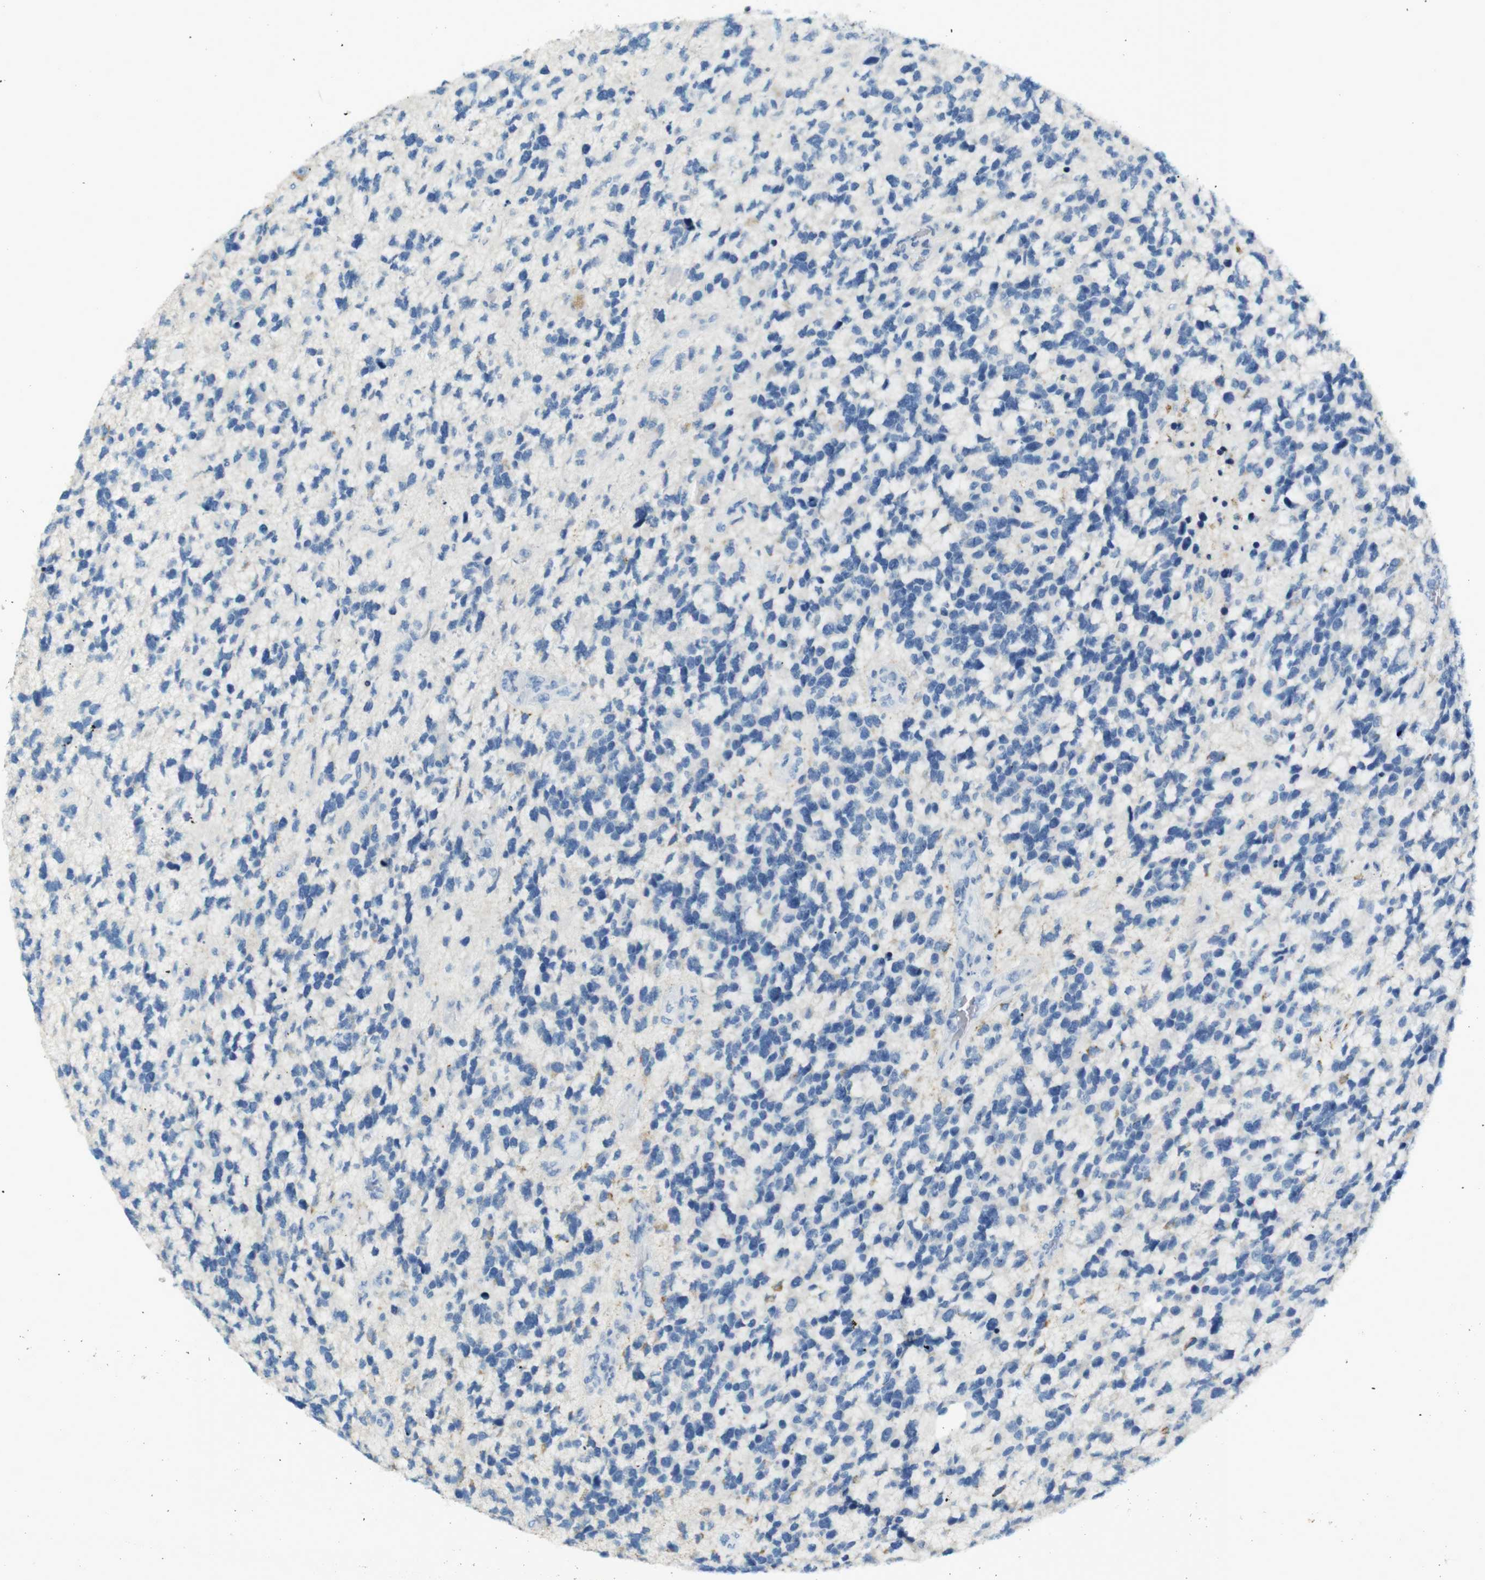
{"staining": {"intensity": "negative", "quantity": "none", "location": "none"}, "tissue": "glioma", "cell_type": "Tumor cells", "image_type": "cancer", "snomed": [{"axis": "morphology", "description": "Glioma, malignant, High grade"}, {"axis": "topography", "description": "Brain"}], "caption": "There is no significant positivity in tumor cells of glioma.", "gene": "LRRK2", "patient": {"sex": "female", "age": 58}}